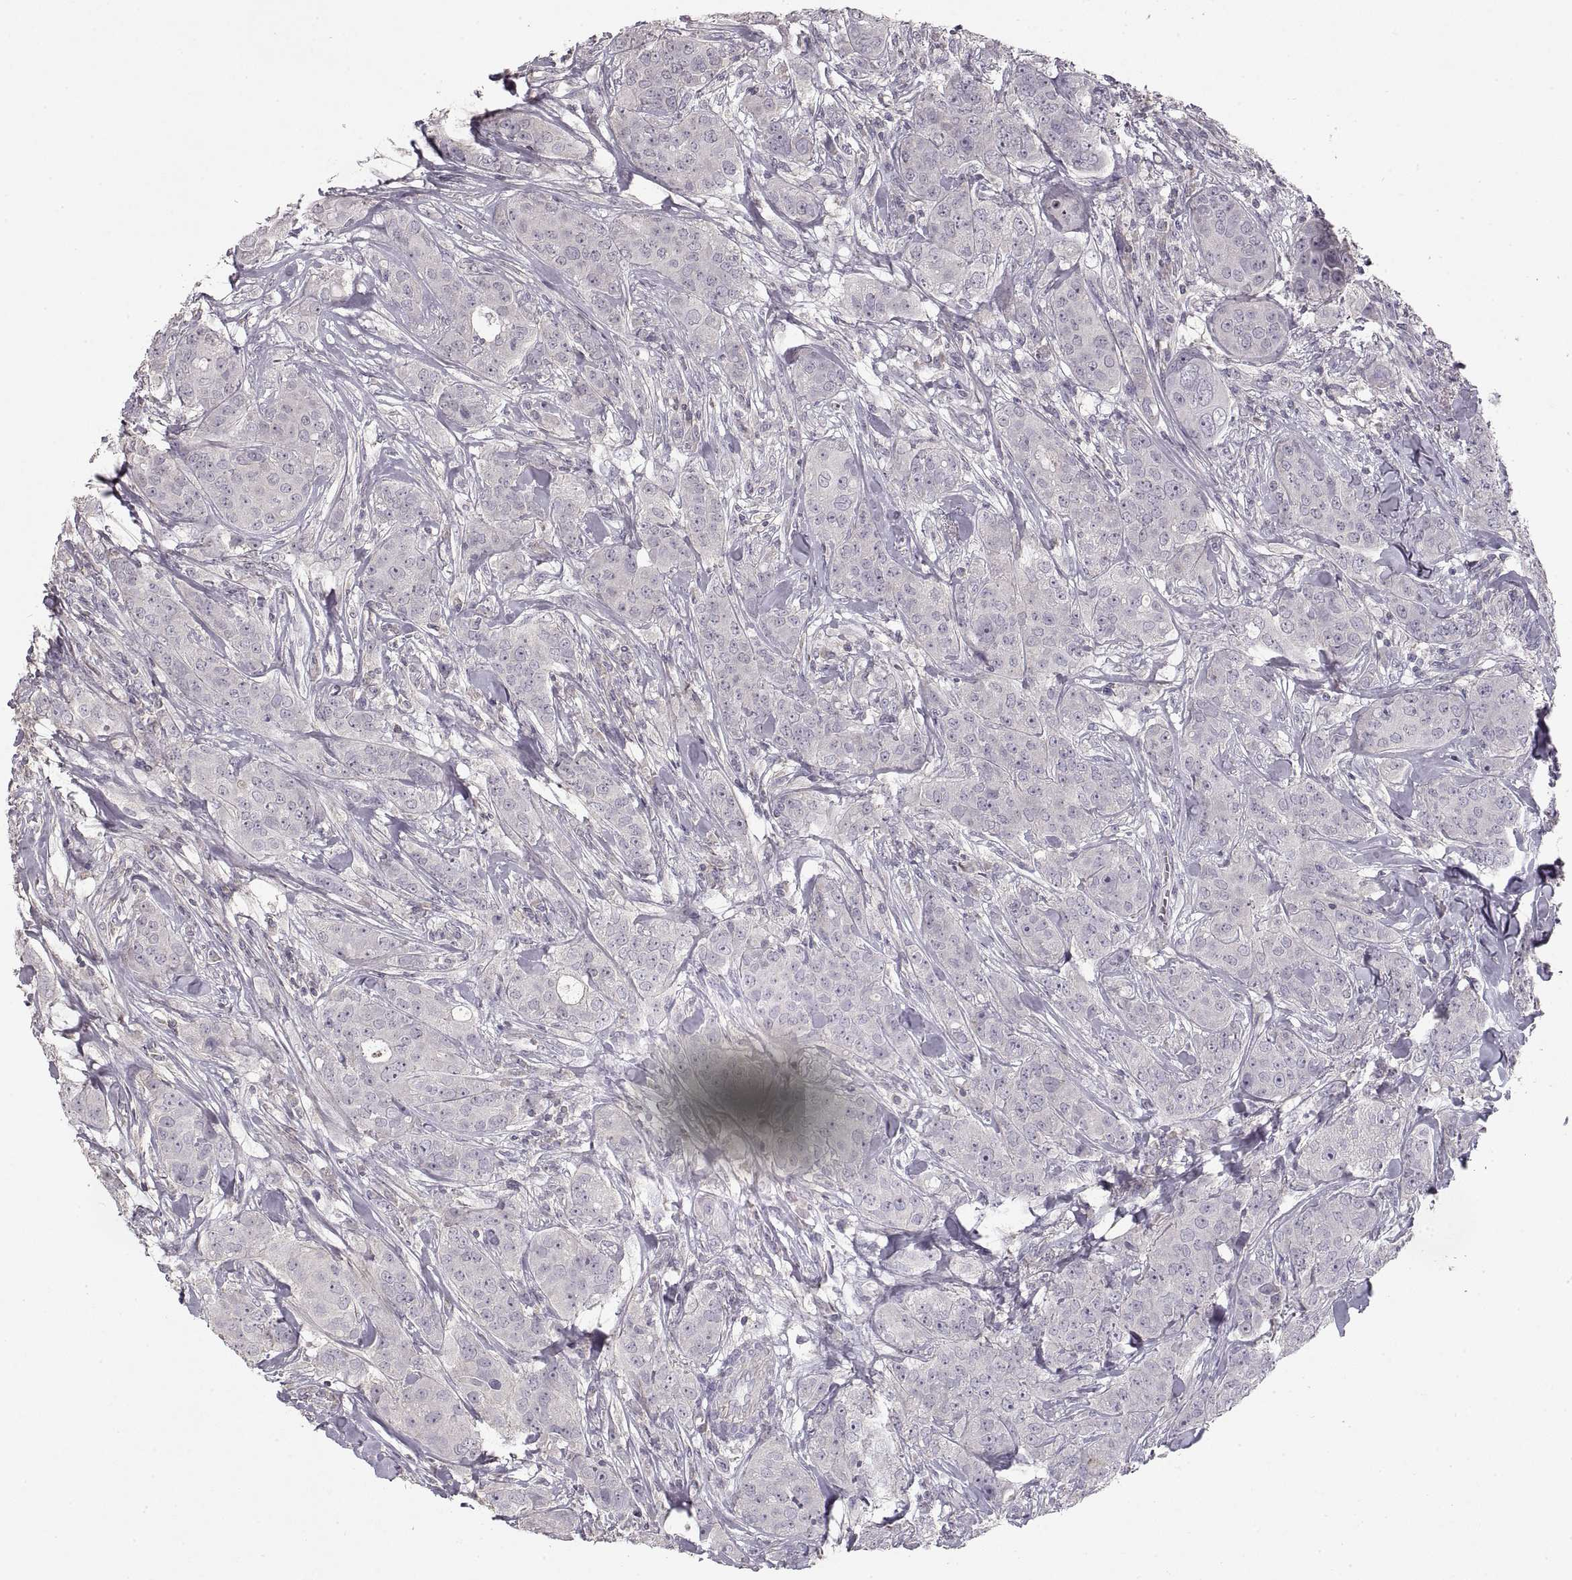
{"staining": {"intensity": "negative", "quantity": "none", "location": "none"}, "tissue": "breast cancer", "cell_type": "Tumor cells", "image_type": "cancer", "snomed": [{"axis": "morphology", "description": "Duct carcinoma"}, {"axis": "topography", "description": "Breast"}], "caption": "Immunohistochemistry of breast cancer (invasive ductal carcinoma) displays no staining in tumor cells.", "gene": "ADAM11", "patient": {"sex": "female", "age": 43}}